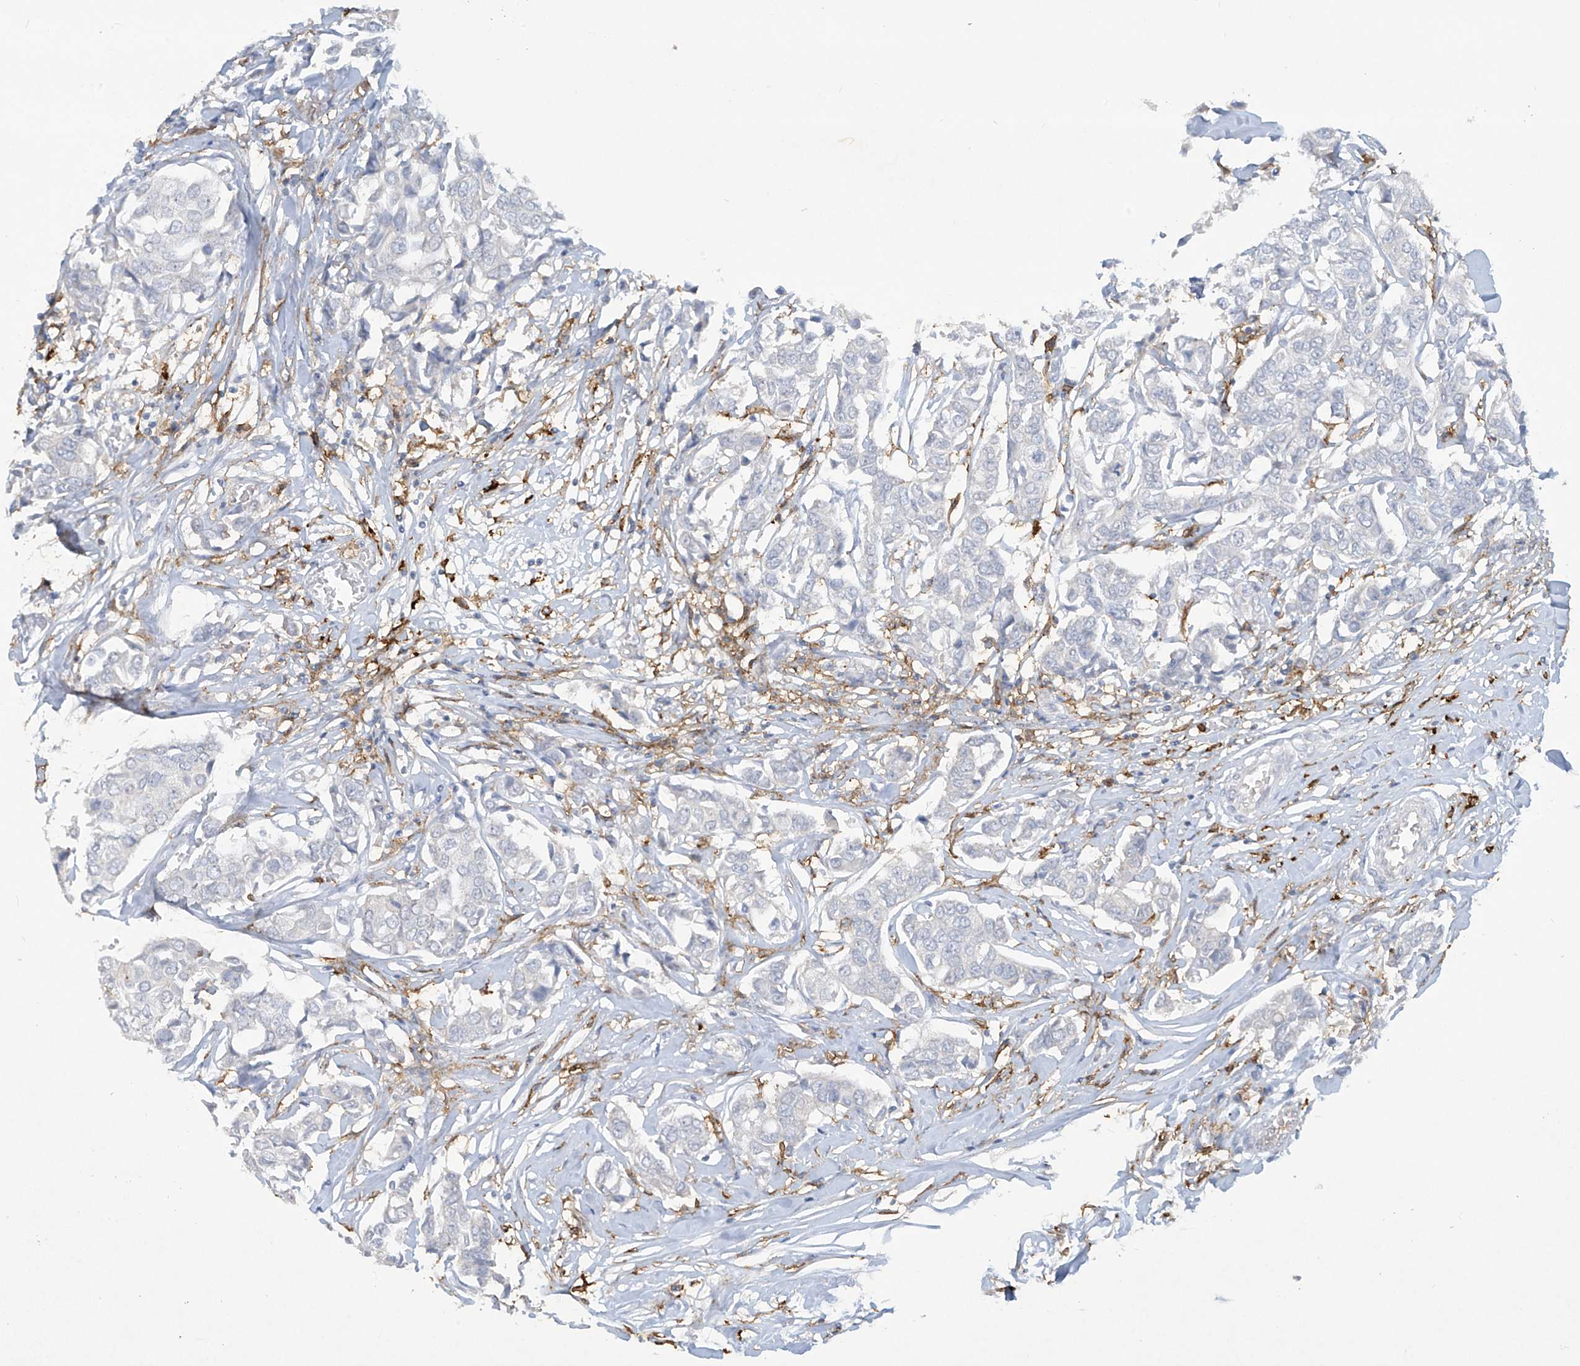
{"staining": {"intensity": "negative", "quantity": "none", "location": "none"}, "tissue": "breast cancer", "cell_type": "Tumor cells", "image_type": "cancer", "snomed": [{"axis": "morphology", "description": "Duct carcinoma"}, {"axis": "topography", "description": "Breast"}], "caption": "There is no significant expression in tumor cells of infiltrating ductal carcinoma (breast).", "gene": "FCGR3A", "patient": {"sex": "female", "age": 80}}